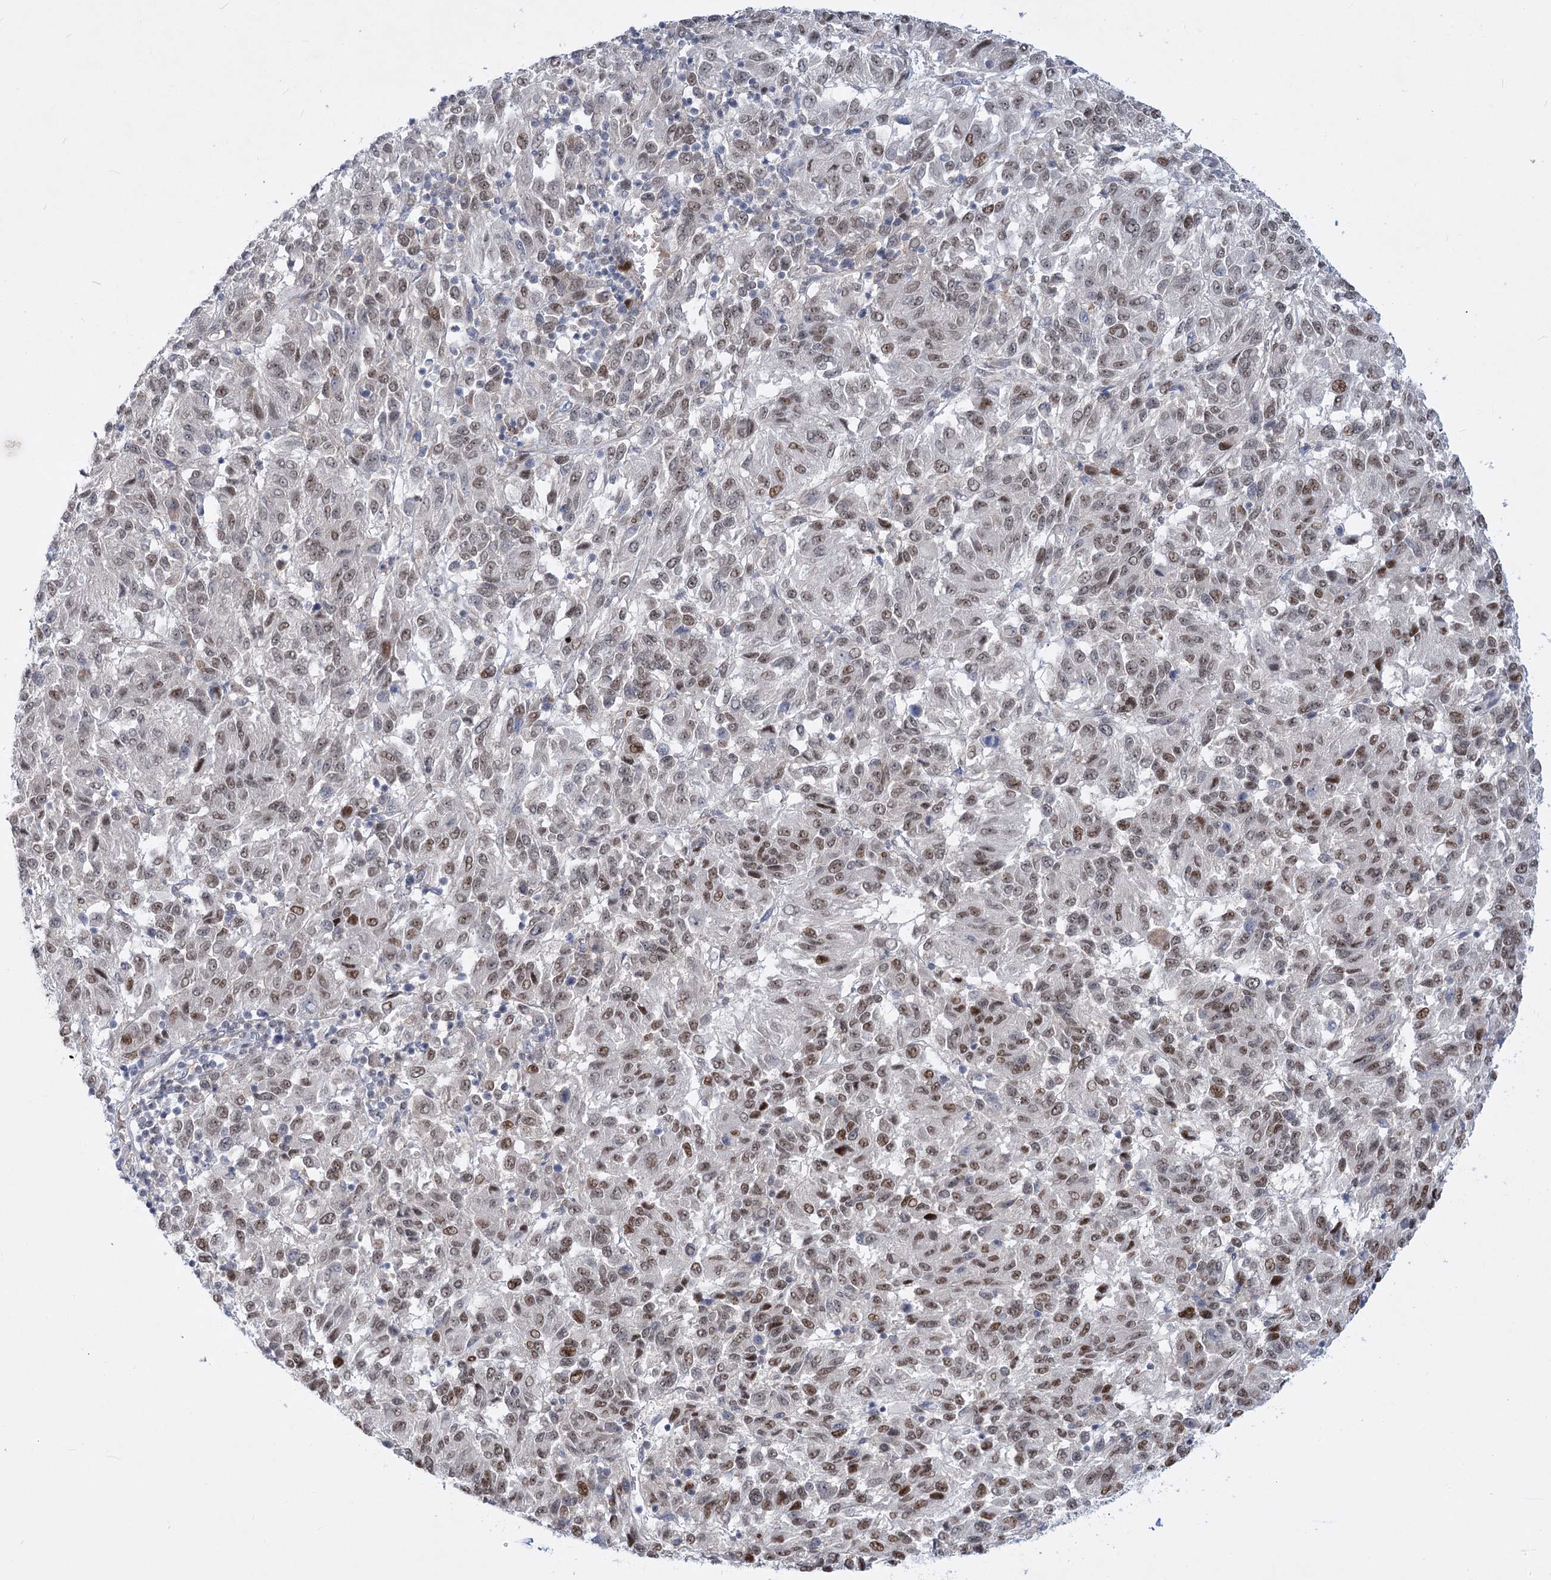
{"staining": {"intensity": "moderate", "quantity": ">75%", "location": "nuclear"}, "tissue": "melanoma", "cell_type": "Tumor cells", "image_type": "cancer", "snomed": [{"axis": "morphology", "description": "Malignant melanoma, Metastatic site"}, {"axis": "topography", "description": "Lung"}], "caption": "Malignant melanoma (metastatic site) was stained to show a protein in brown. There is medium levels of moderate nuclear staining in approximately >75% of tumor cells.", "gene": "ARSI", "patient": {"sex": "male", "age": 64}}